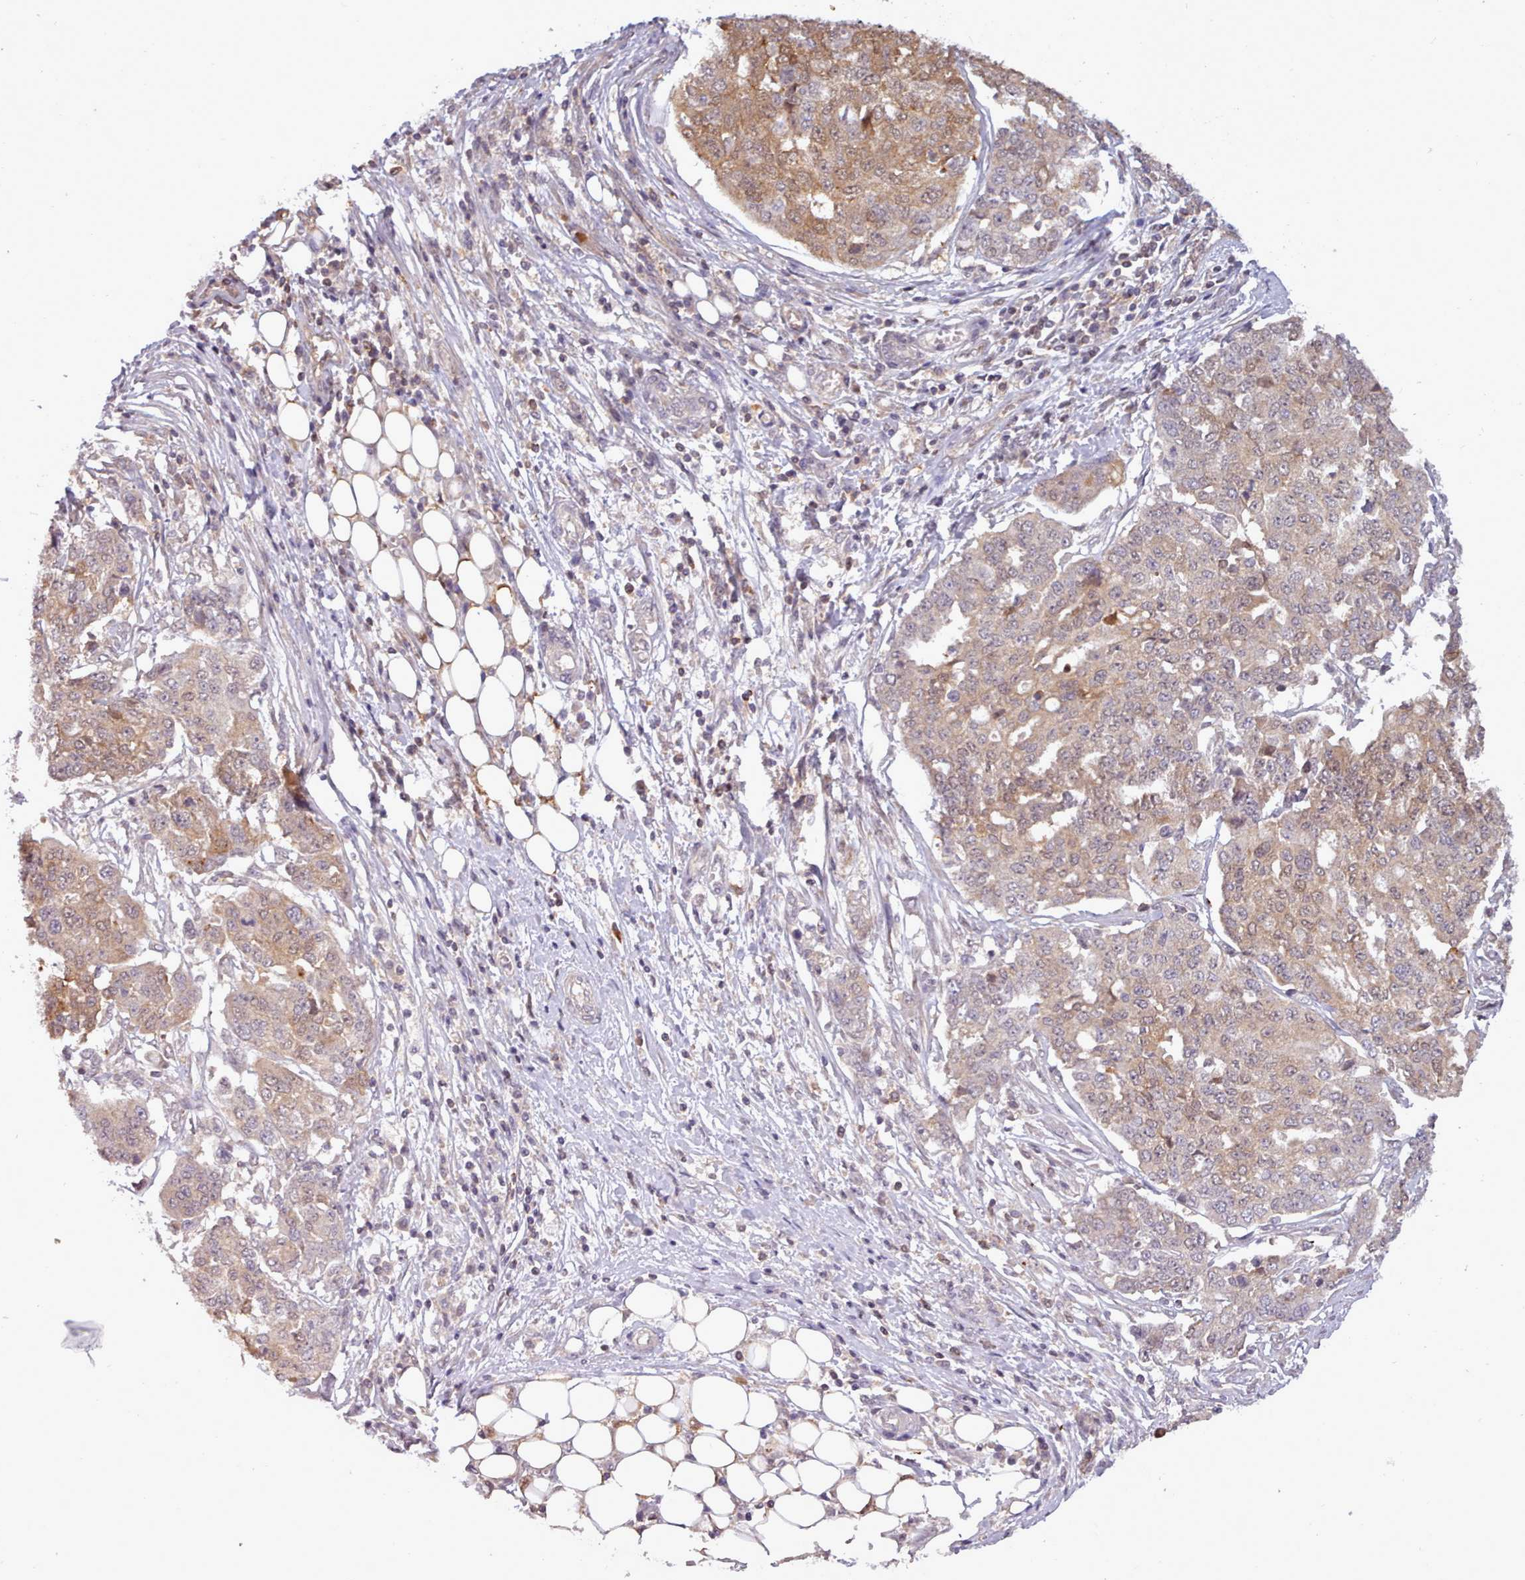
{"staining": {"intensity": "moderate", "quantity": ">75%", "location": "cytoplasmic/membranous,nuclear"}, "tissue": "ovarian cancer", "cell_type": "Tumor cells", "image_type": "cancer", "snomed": [{"axis": "morphology", "description": "Cystadenocarcinoma, serous, NOS"}, {"axis": "topography", "description": "Soft tissue"}, {"axis": "topography", "description": "Ovary"}], "caption": "Protein staining by IHC demonstrates moderate cytoplasmic/membranous and nuclear positivity in about >75% of tumor cells in serous cystadenocarcinoma (ovarian). (brown staining indicates protein expression, while blue staining denotes nuclei).", "gene": "ARL17A", "patient": {"sex": "female", "age": 57}}